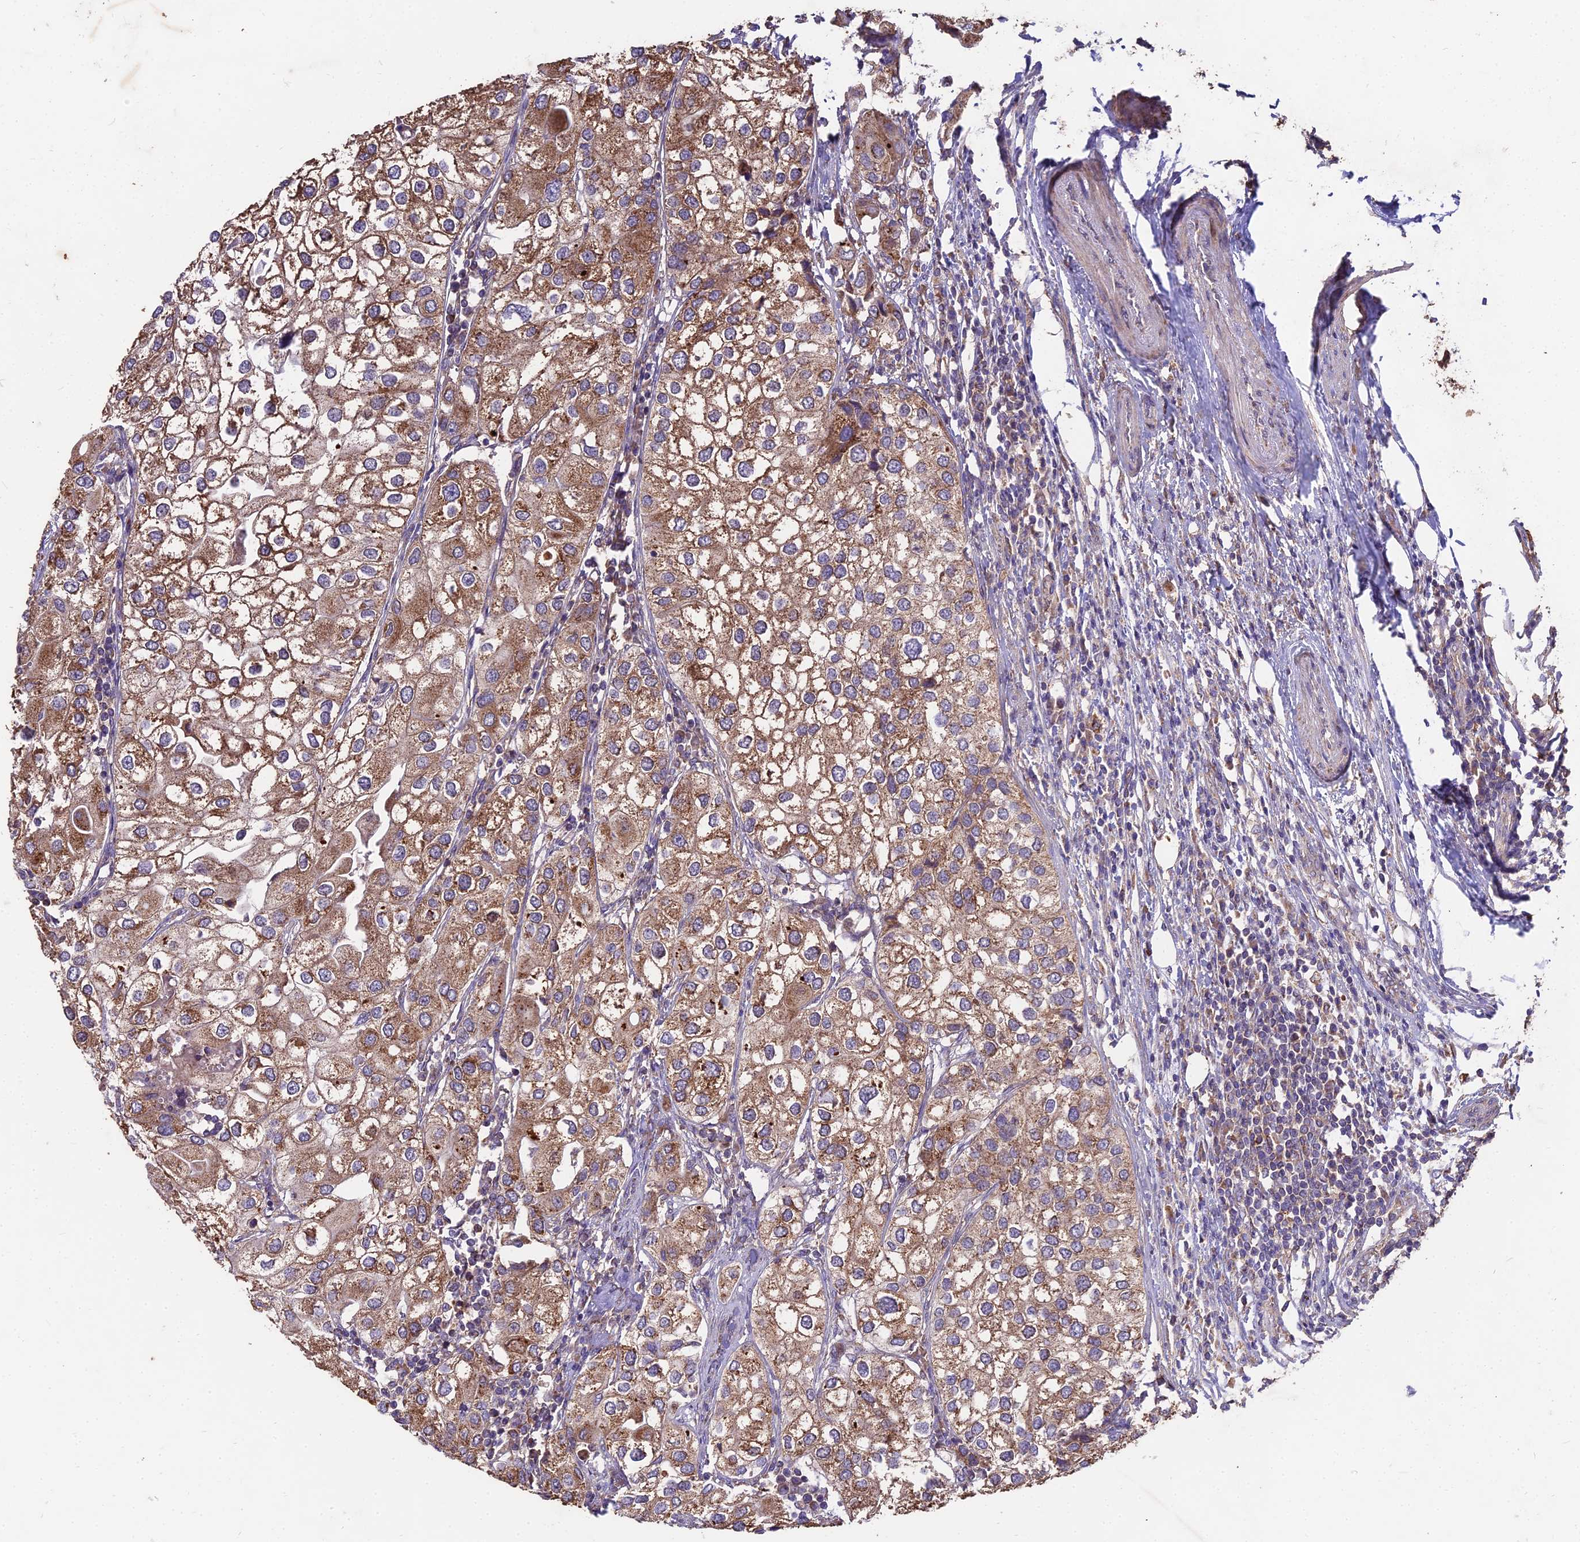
{"staining": {"intensity": "moderate", "quantity": ">75%", "location": "cytoplasmic/membranous"}, "tissue": "urothelial cancer", "cell_type": "Tumor cells", "image_type": "cancer", "snomed": [{"axis": "morphology", "description": "Urothelial carcinoma, High grade"}, {"axis": "topography", "description": "Urinary bladder"}], "caption": "The immunohistochemical stain labels moderate cytoplasmic/membranous expression in tumor cells of urothelial cancer tissue. The staining was performed using DAB to visualize the protein expression in brown, while the nuclei were stained in blue with hematoxylin (Magnification: 20x).", "gene": "CEMIP2", "patient": {"sex": "male", "age": 64}}